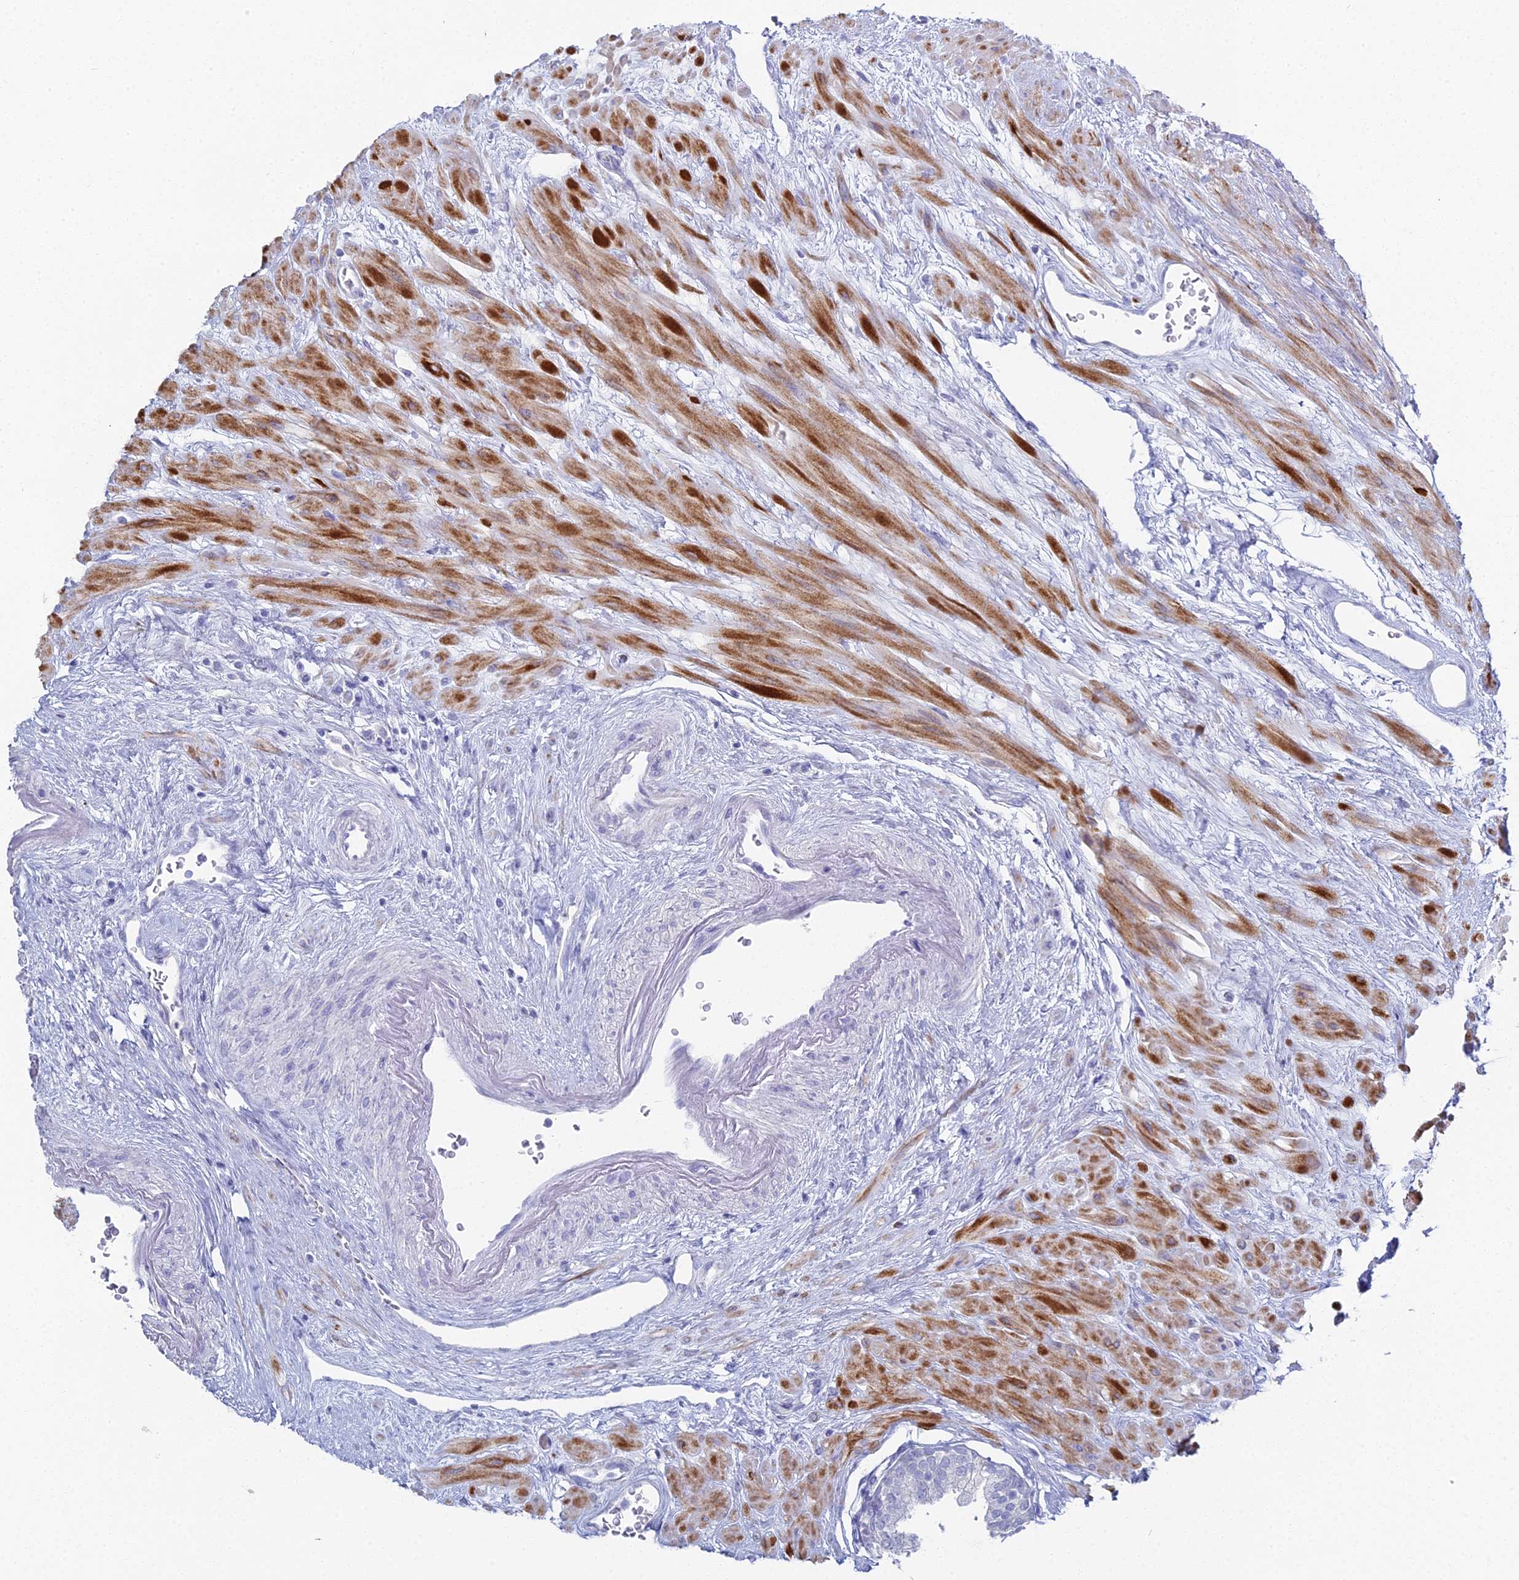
{"staining": {"intensity": "negative", "quantity": "none", "location": "none"}, "tissue": "prostate", "cell_type": "Glandular cells", "image_type": "normal", "snomed": [{"axis": "morphology", "description": "Normal tissue, NOS"}, {"axis": "topography", "description": "Prostate"}], "caption": "This is a photomicrograph of IHC staining of benign prostate, which shows no staining in glandular cells. Brightfield microscopy of IHC stained with DAB (3,3'-diaminobenzidine) (brown) and hematoxylin (blue), captured at high magnification.", "gene": "ALPP", "patient": {"sex": "male", "age": 57}}